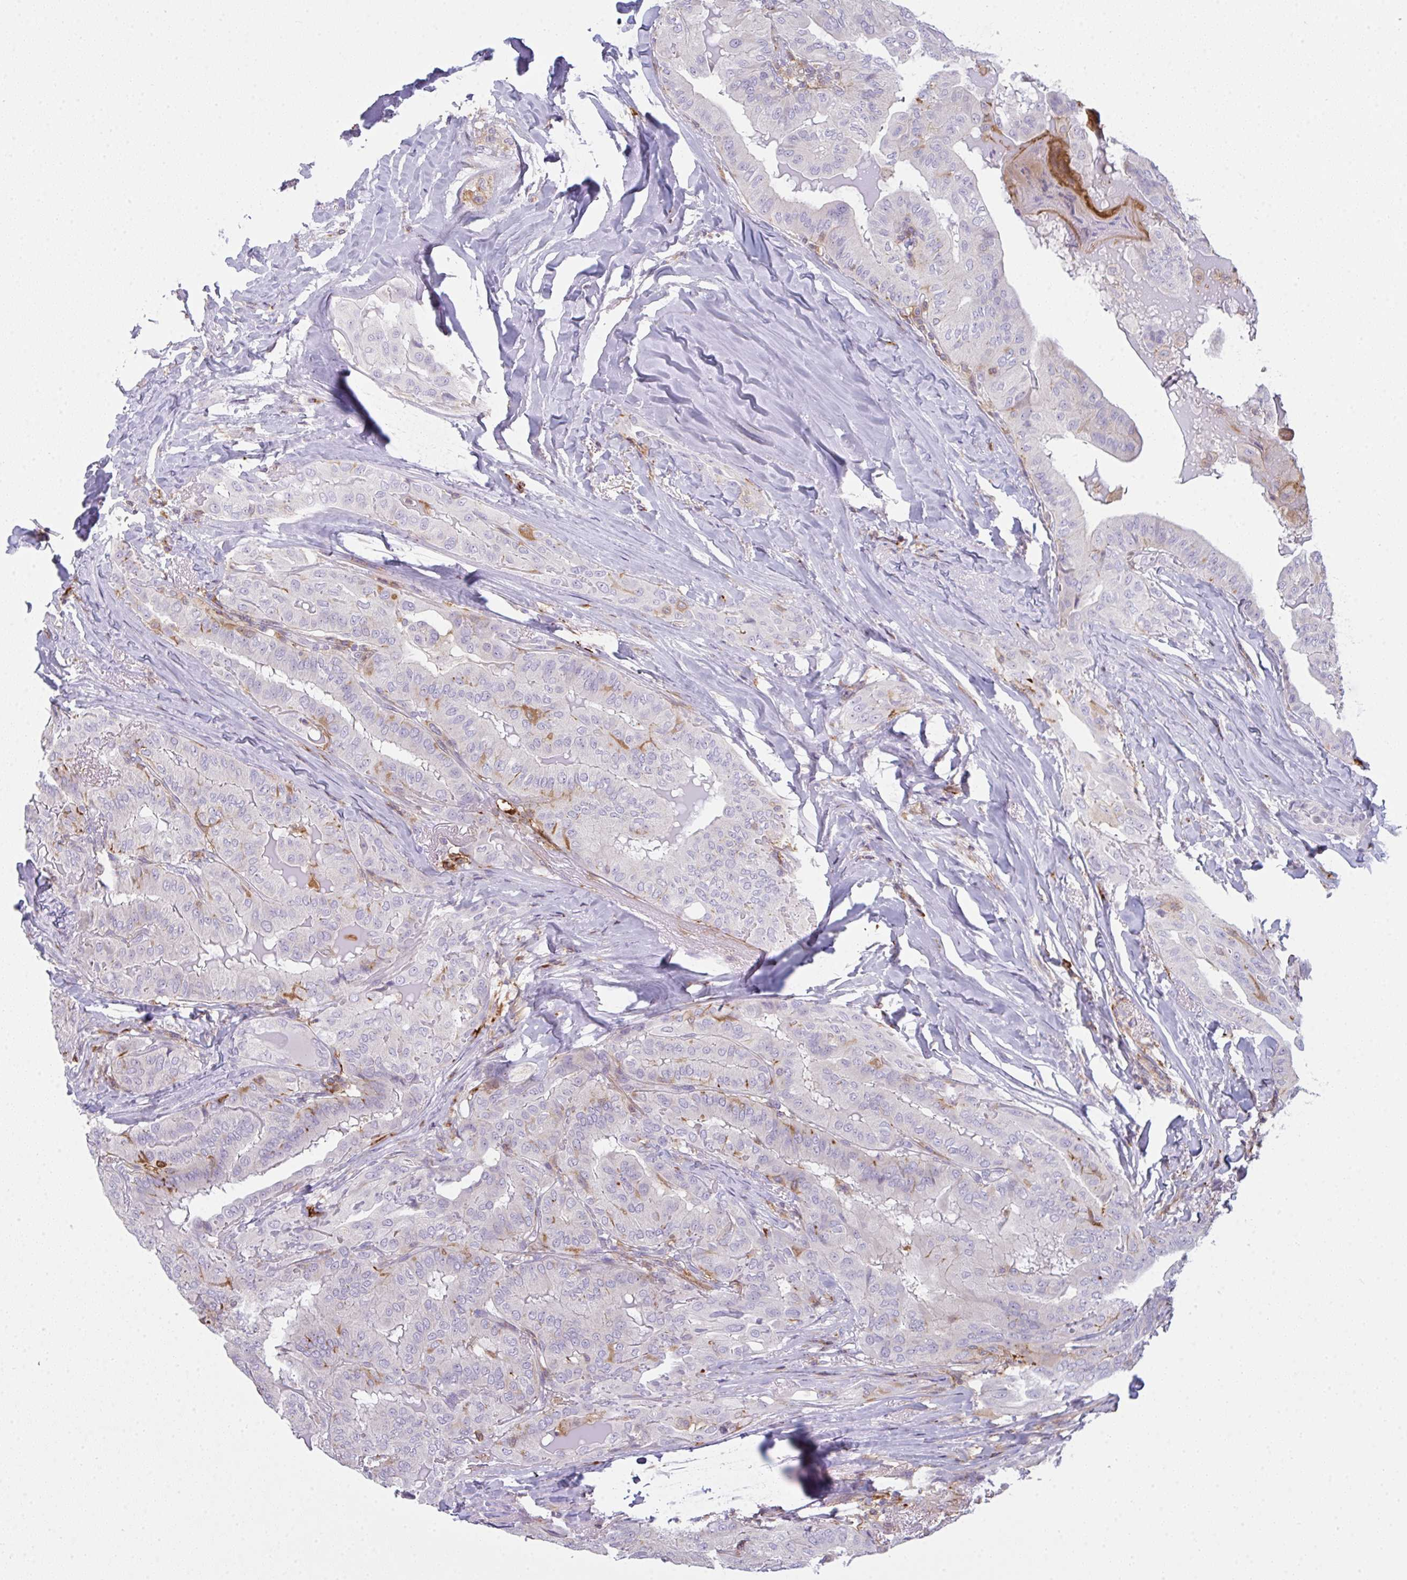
{"staining": {"intensity": "negative", "quantity": "none", "location": "none"}, "tissue": "thyroid cancer", "cell_type": "Tumor cells", "image_type": "cancer", "snomed": [{"axis": "morphology", "description": "Papillary adenocarcinoma, NOS"}, {"axis": "topography", "description": "Thyroid gland"}], "caption": "IHC of thyroid papillary adenocarcinoma exhibits no staining in tumor cells.", "gene": "CD80", "patient": {"sex": "female", "age": 68}}